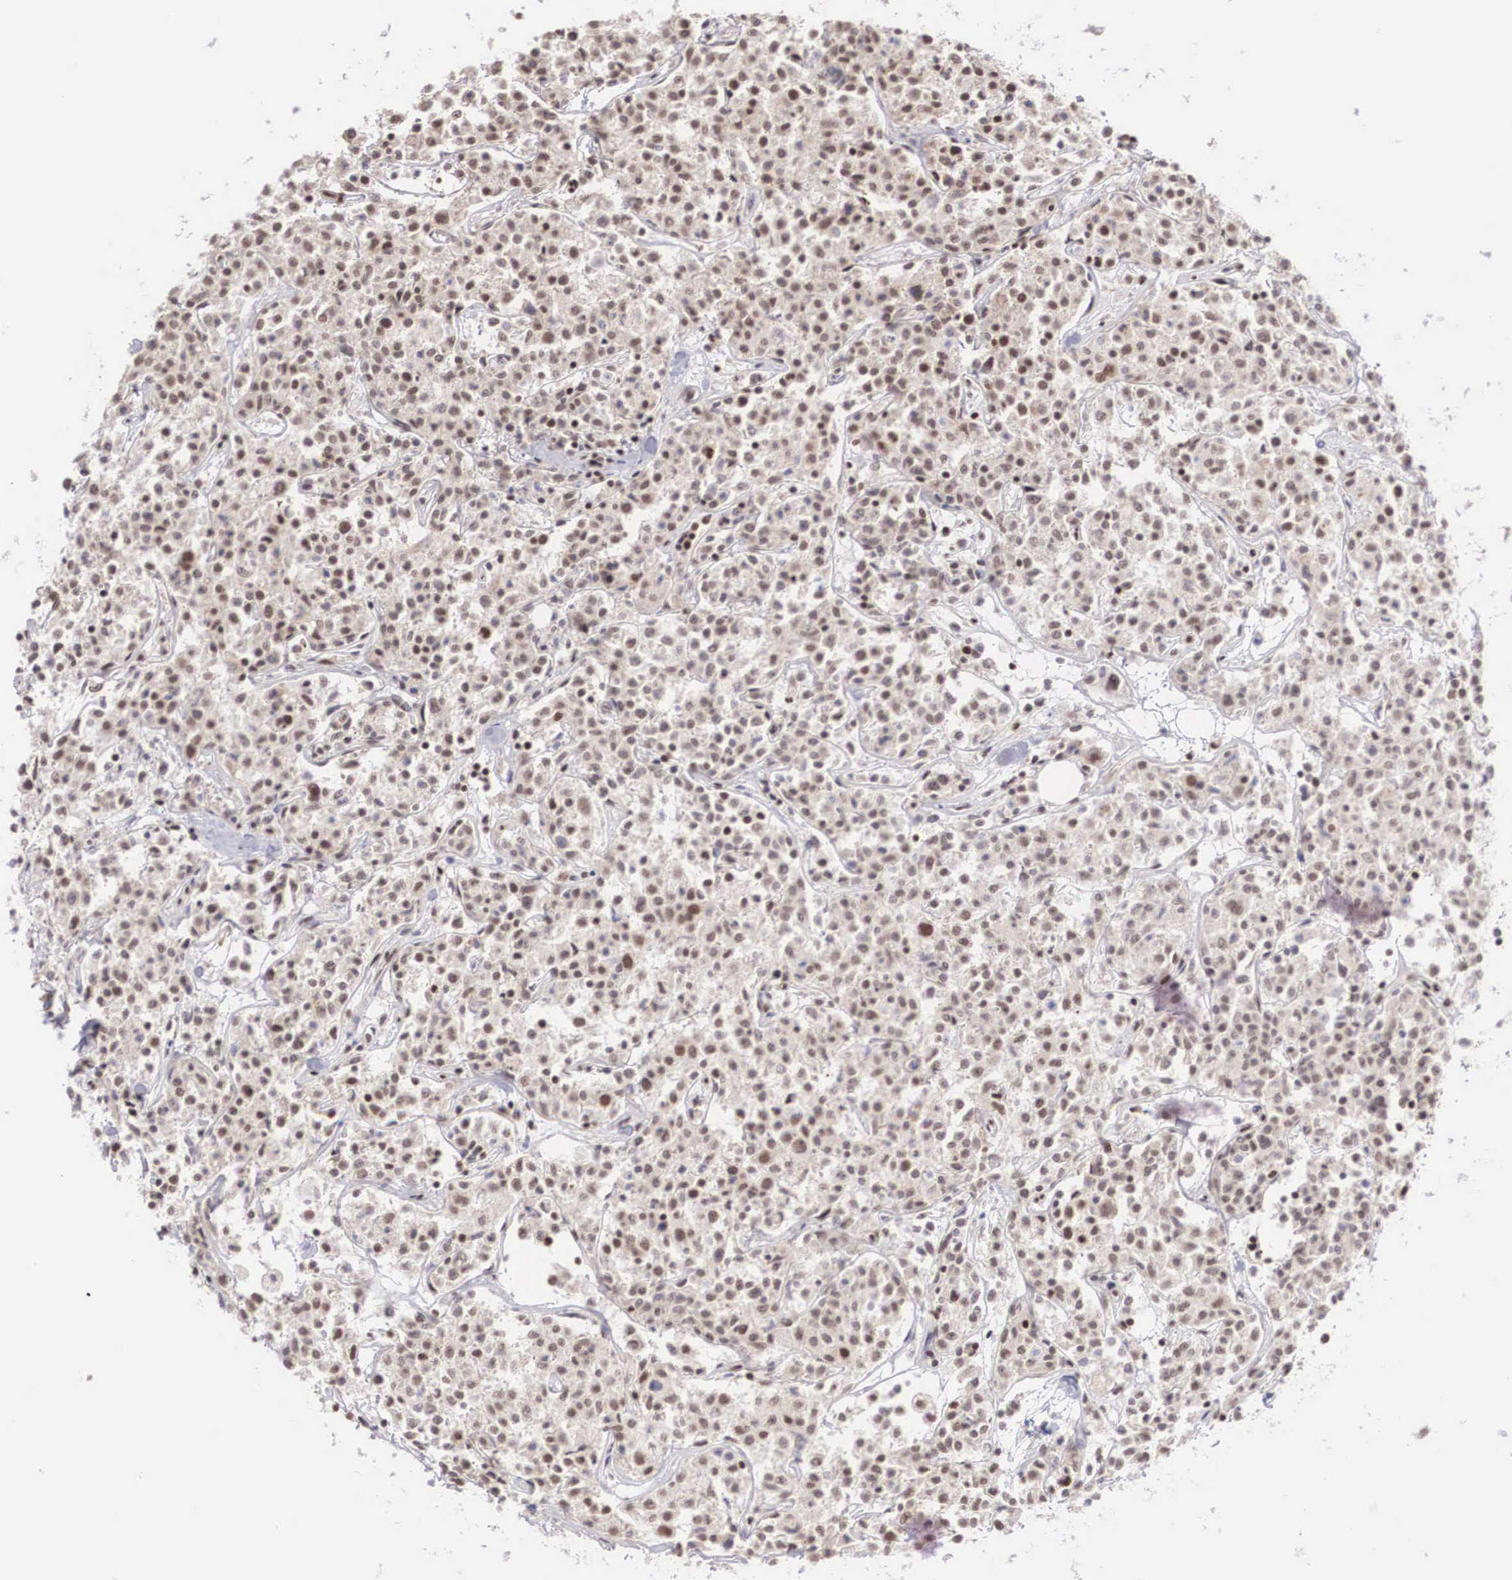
{"staining": {"intensity": "weak", "quantity": "<25%", "location": "nuclear"}, "tissue": "lymphoma", "cell_type": "Tumor cells", "image_type": "cancer", "snomed": [{"axis": "morphology", "description": "Malignant lymphoma, non-Hodgkin's type, Low grade"}, {"axis": "topography", "description": "Small intestine"}], "caption": "There is no significant expression in tumor cells of lymphoma. Brightfield microscopy of immunohistochemistry stained with DAB (3,3'-diaminobenzidine) (brown) and hematoxylin (blue), captured at high magnification.", "gene": "HTATSF1", "patient": {"sex": "female", "age": 59}}